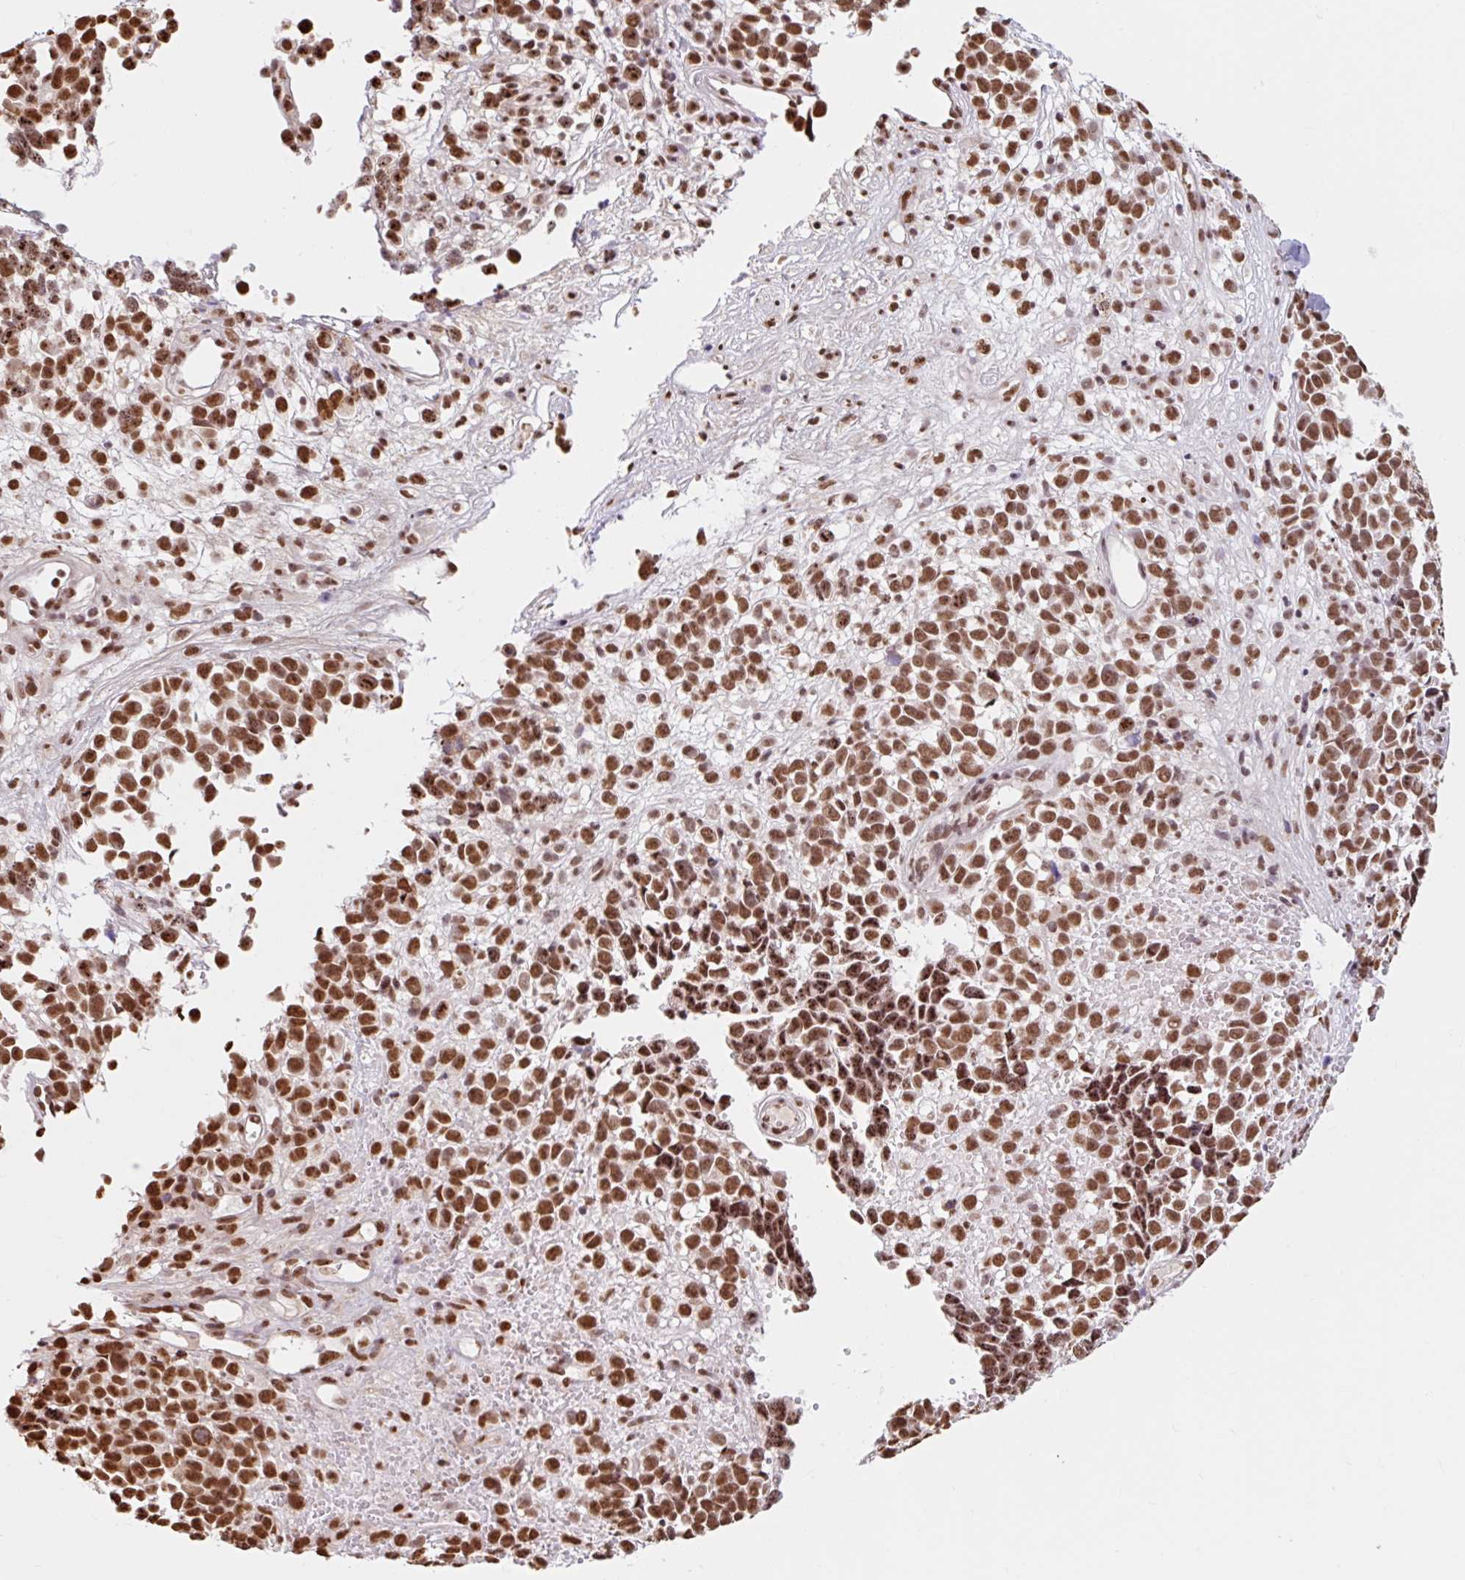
{"staining": {"intensity": "strong", "quantity": ">75%", "location": "nuclear"}, "tissue": "melanoma", "cell_type": "Tumor cells", "image_type": "cancer", "snomed": [{"axis": "morphology", "description": "Malignant melanoma, NOS"}, {"axis": "topography", "description": "Nose, NOS"}], "caption": "Melanoma was stained to show a protein in brown. There is high levels of strong nuclear staining in approximately >75% of tumor cells.", "gene": "BICRA", "patient": {"sex": "female", "age": 48}}